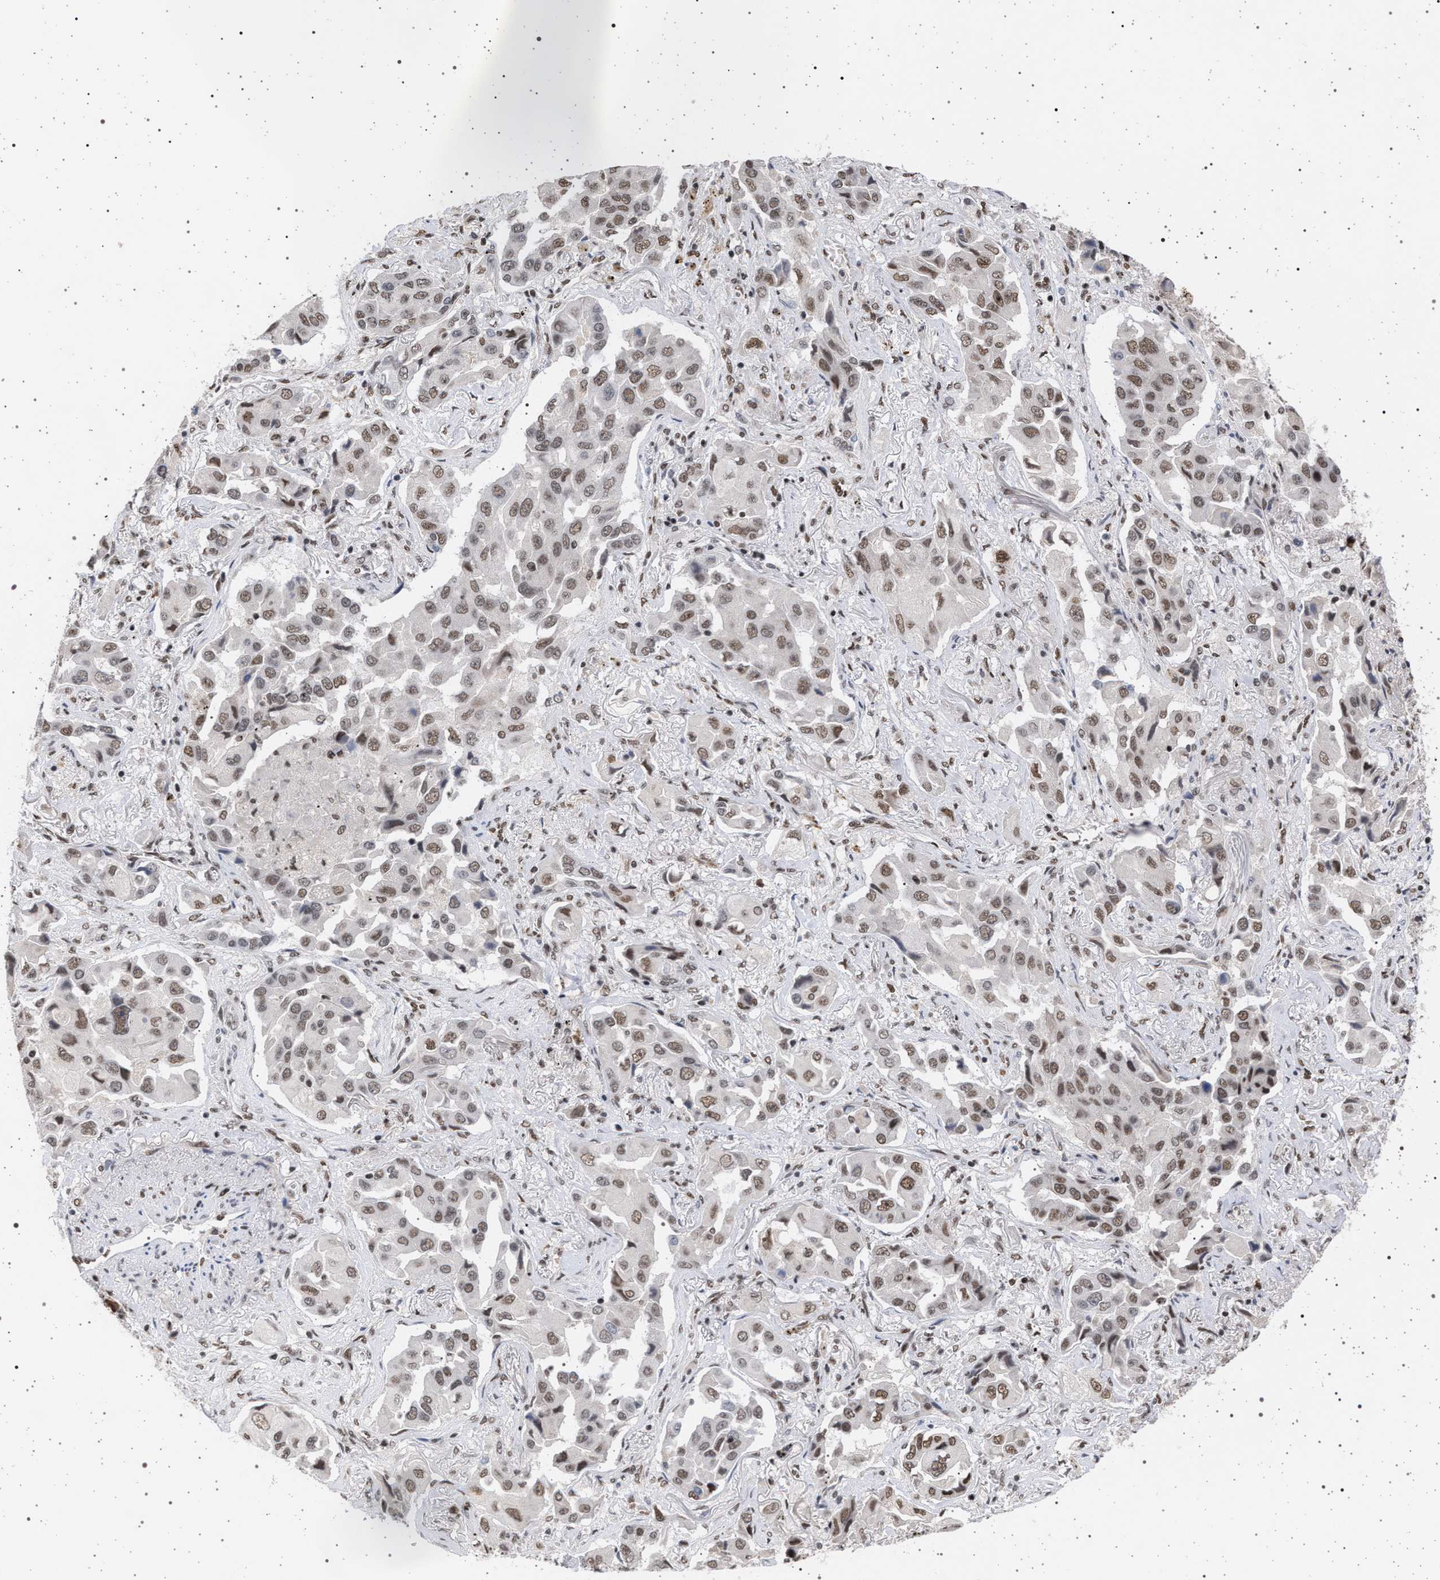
{"staining": {"intensity": "moderate", "quantity": ">75%", "location": "nuclear"}, "tissue": "lung cancer", "cell_type": "Tumor cells", "image_type": "cancer", "snomed": [{"axis": "morphology", "description": "Adenocarcinoma, NOS"}, {"axis": "topography", "description": "Lung"}], "caption": "Human lung adenocarcinoma stained for a protein (brown) shows moderate nuclear positive staining in approximately >75% of tumor cells.", "gene": "PHF12", "patient": {"sex": "female", "age": 65}}